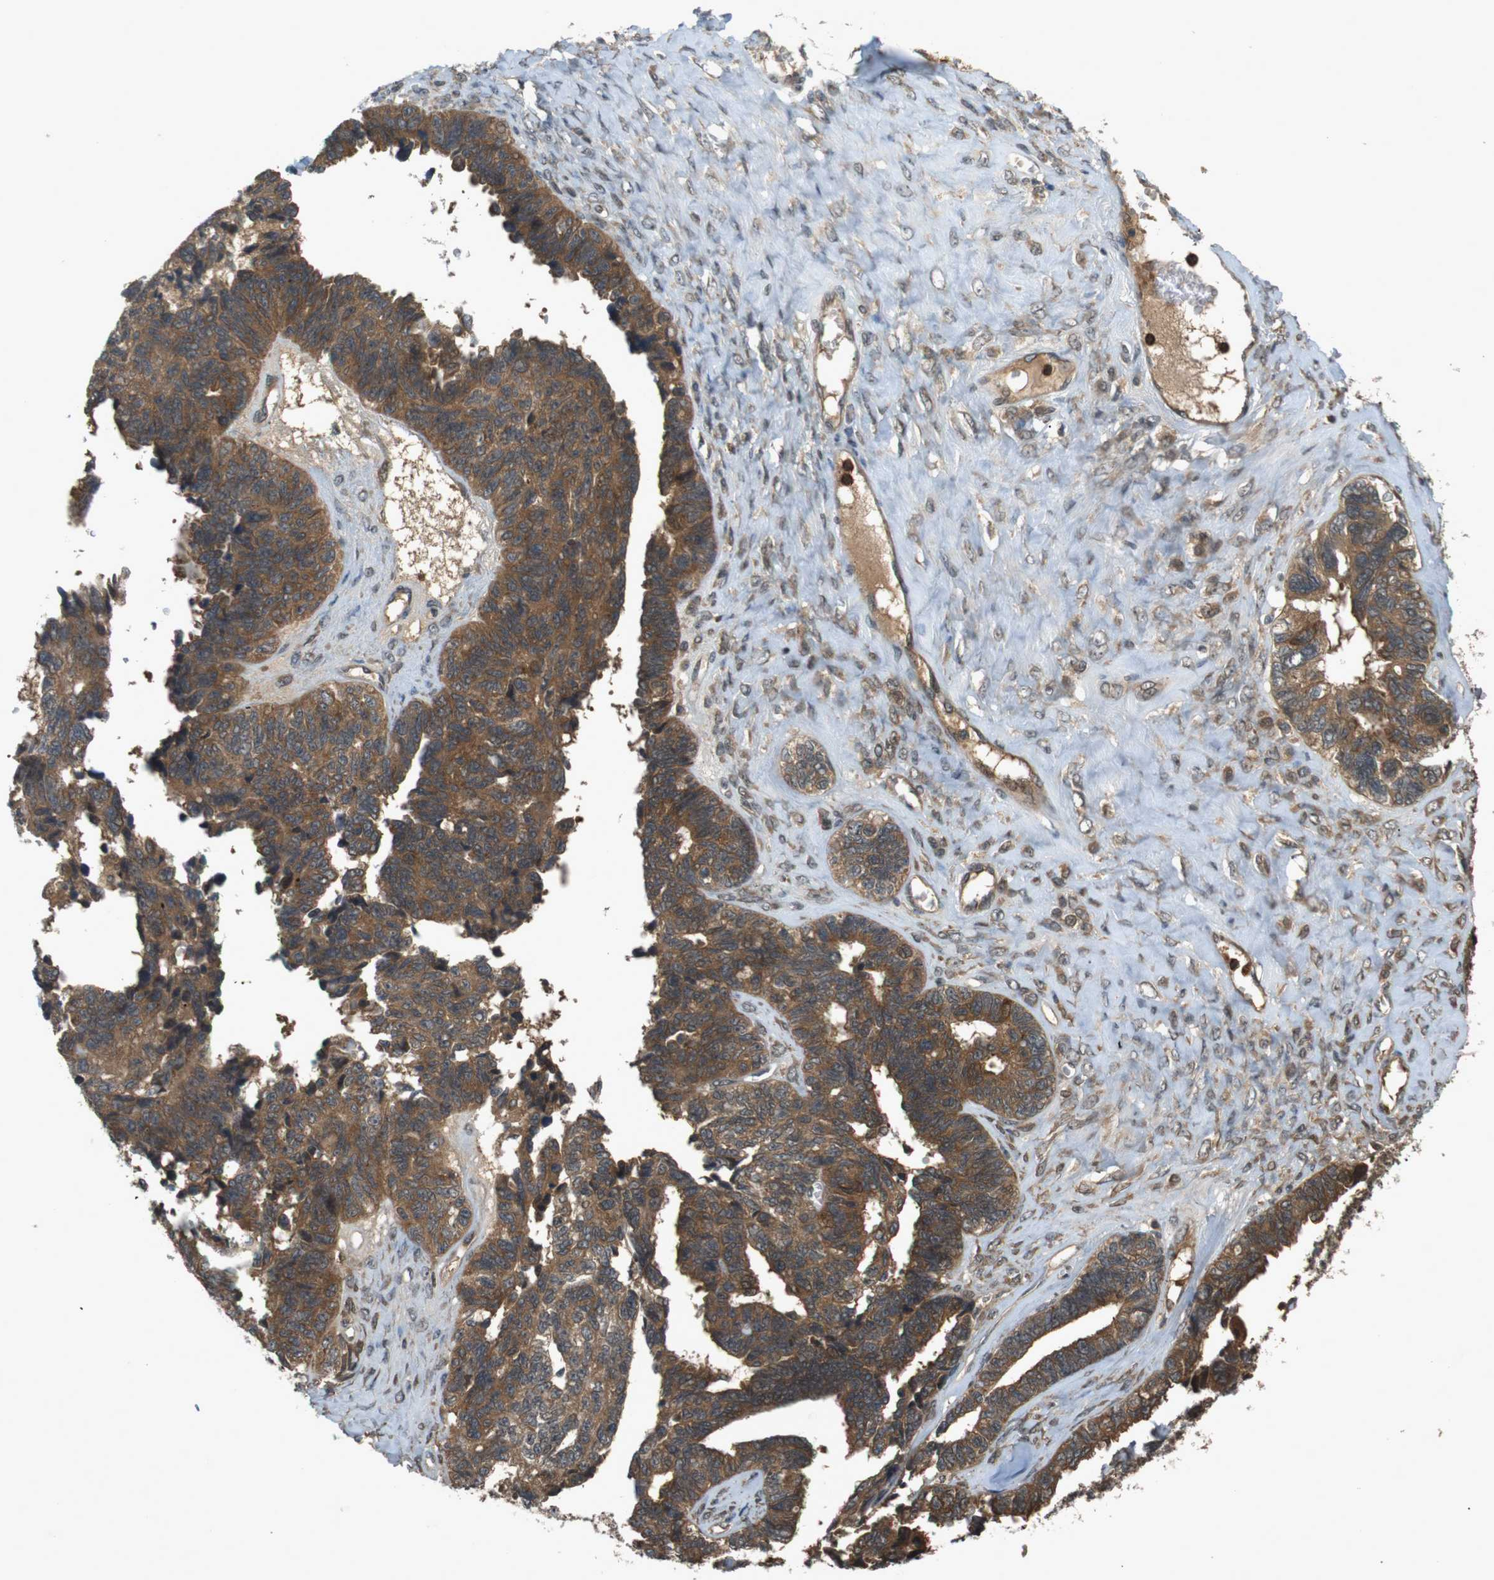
{"staining": {"intensity": "moderate", "quantity": ">75%", "location": "cytoplasmic/membranous"}, "tissue": "ovarian cancer", "cell_type": "Tumor cells", "image_type": "cancer", "snomed": [{"axis": "morphology", "description": "Cystadenocarcinoma, serous, NOS"}, {"axis": "topography", "description": "Ovary"}], "caption": "Ovarian cancer (serous cystadenocarcinoma) was stained to show a protein in brown. There is medium levels of moderate cytoplasmic/membranous staining in approximately >75% of tumor cells. The protein is stained brown, and the nuclei are stained in blue (DAB IHC with brightfield microscopy, high magnification).", "gene": "NFKBIE", "patient": {"sex": "female", "age": 79}}